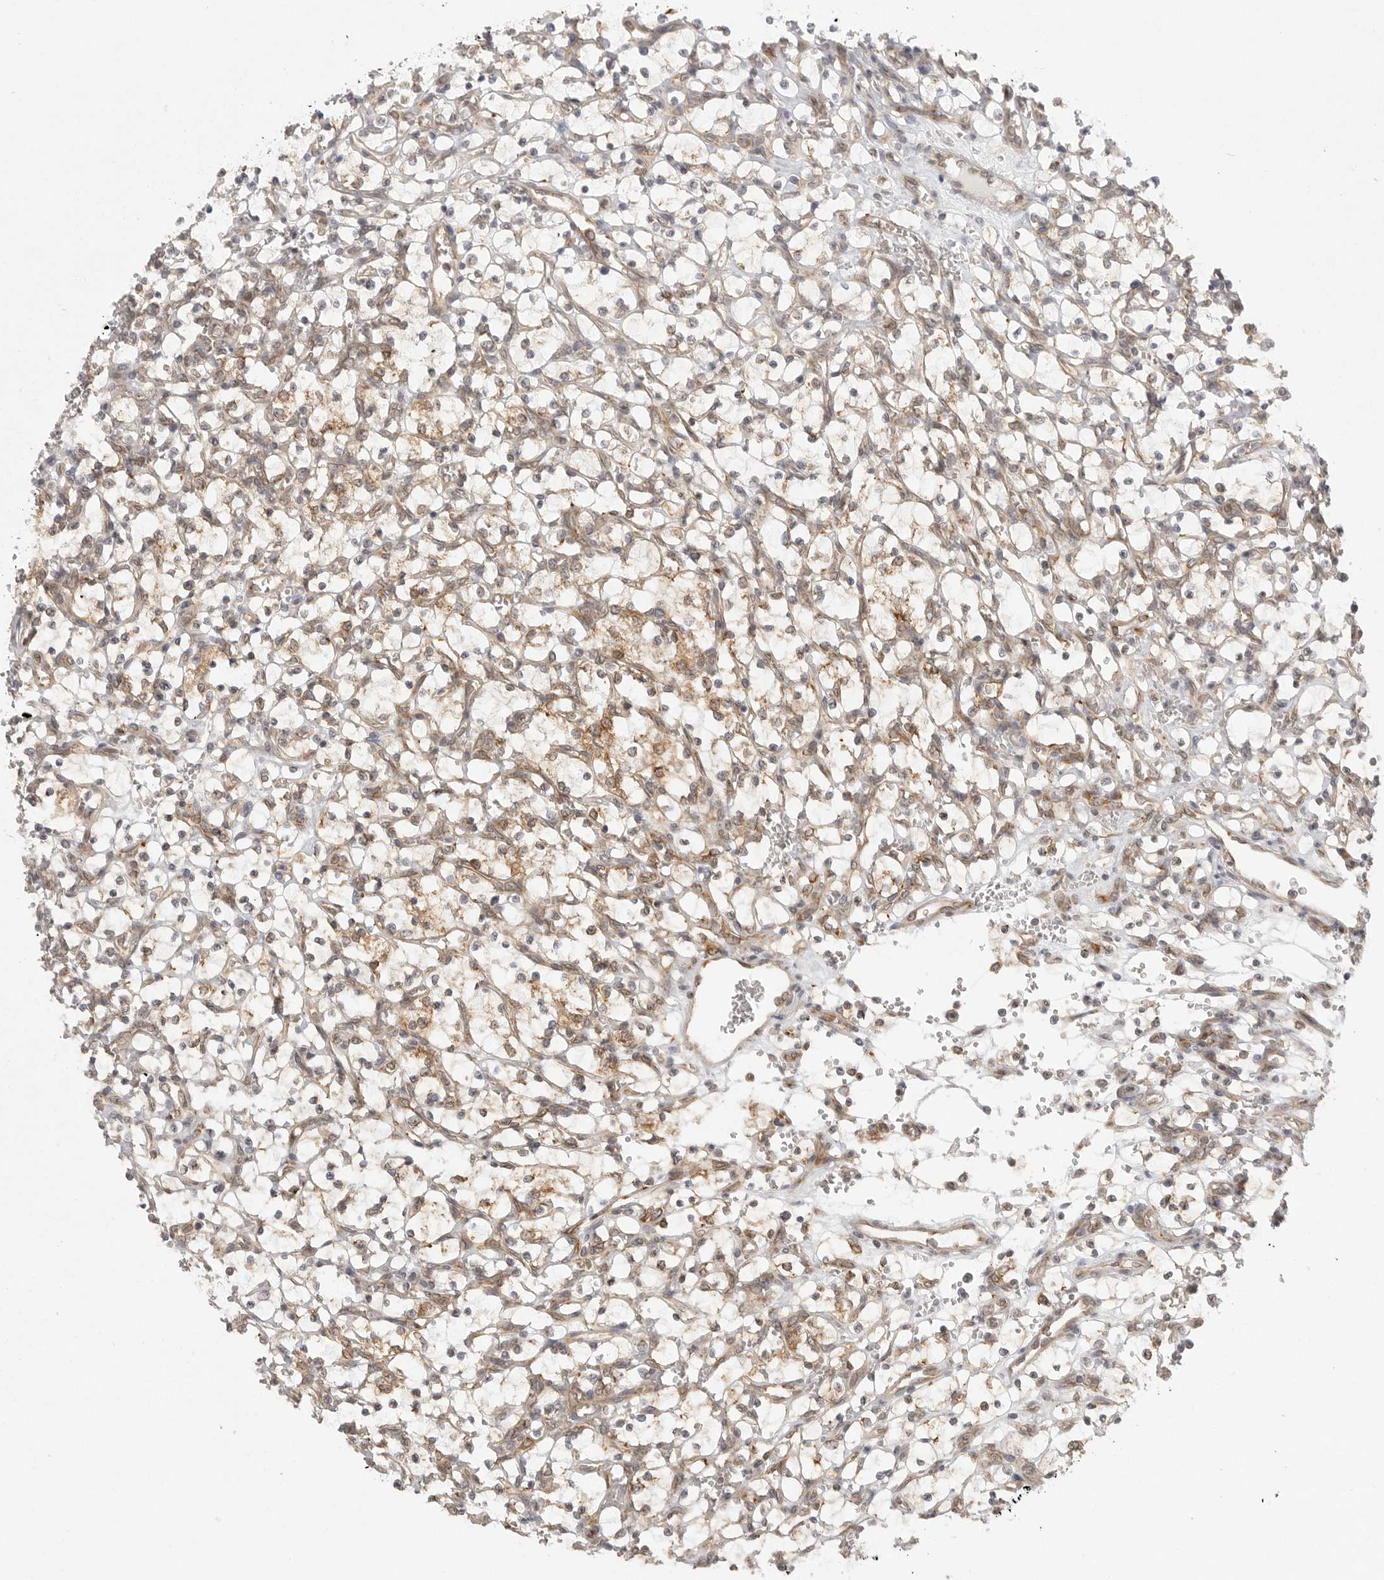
{"staining": {"intensity": "negative", "quantity": "none", "location": "none"}, "tissue": "renal cancer", "cell_type": "Tumor cells", "image_type": "cancer", "snomed": [{"axis": "morphology", "description": "Adenocarcinoma, NOS"}, {"axis": "topography", "description": "Kidney"}], "caption": "A high-resolution histopathology image shows immunohistochemistry staining of adenocarcinoma (renal), which reveals no significant expression in tumor cells.", "gene": "CERS2", "patient": {"sex": "female", "age": 69}}